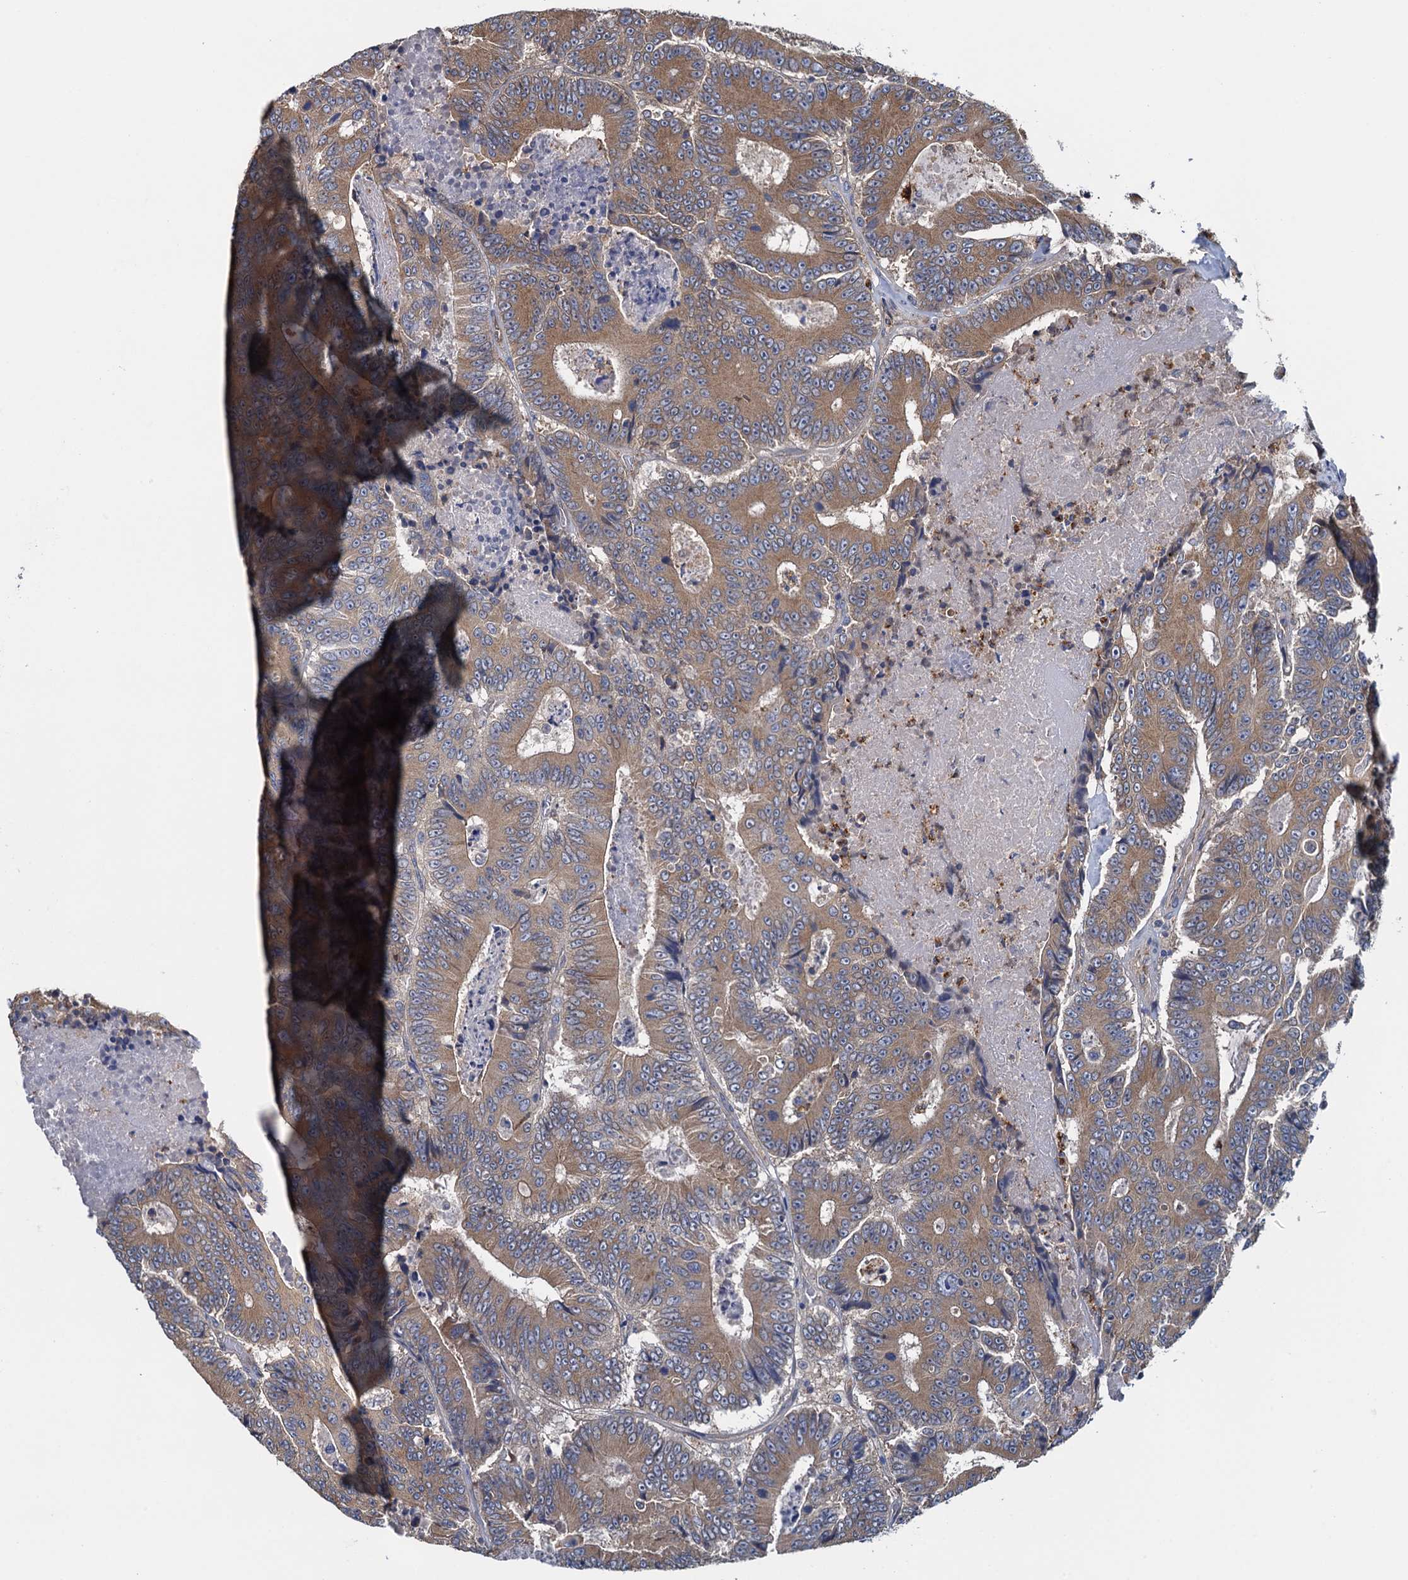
{"staining": {"intensity": "moderate", "quantity": ">75%", "location": "cytoplasmic/membranous"}, "tissue": "colorectal cancer", "cell_type": "Tumor cells", "image_type": "cancer", "snomed": [{"axis": "morphology", "description": "Adenocarcinoma, NOS"}, {"axis": "topography", "description": "Colon"}], "caption": "Colorectal adenocarcinoma stained with immunohistochemistry (IHC) demonstrates moderate cytoplasmic/membranous positivity in approximately >75% of tumor cells. (DAB = brown stain, brightfield microscopy at high magnification).", "gene": "ADCY9", "patient": {"sex": "male", "age": 83}}